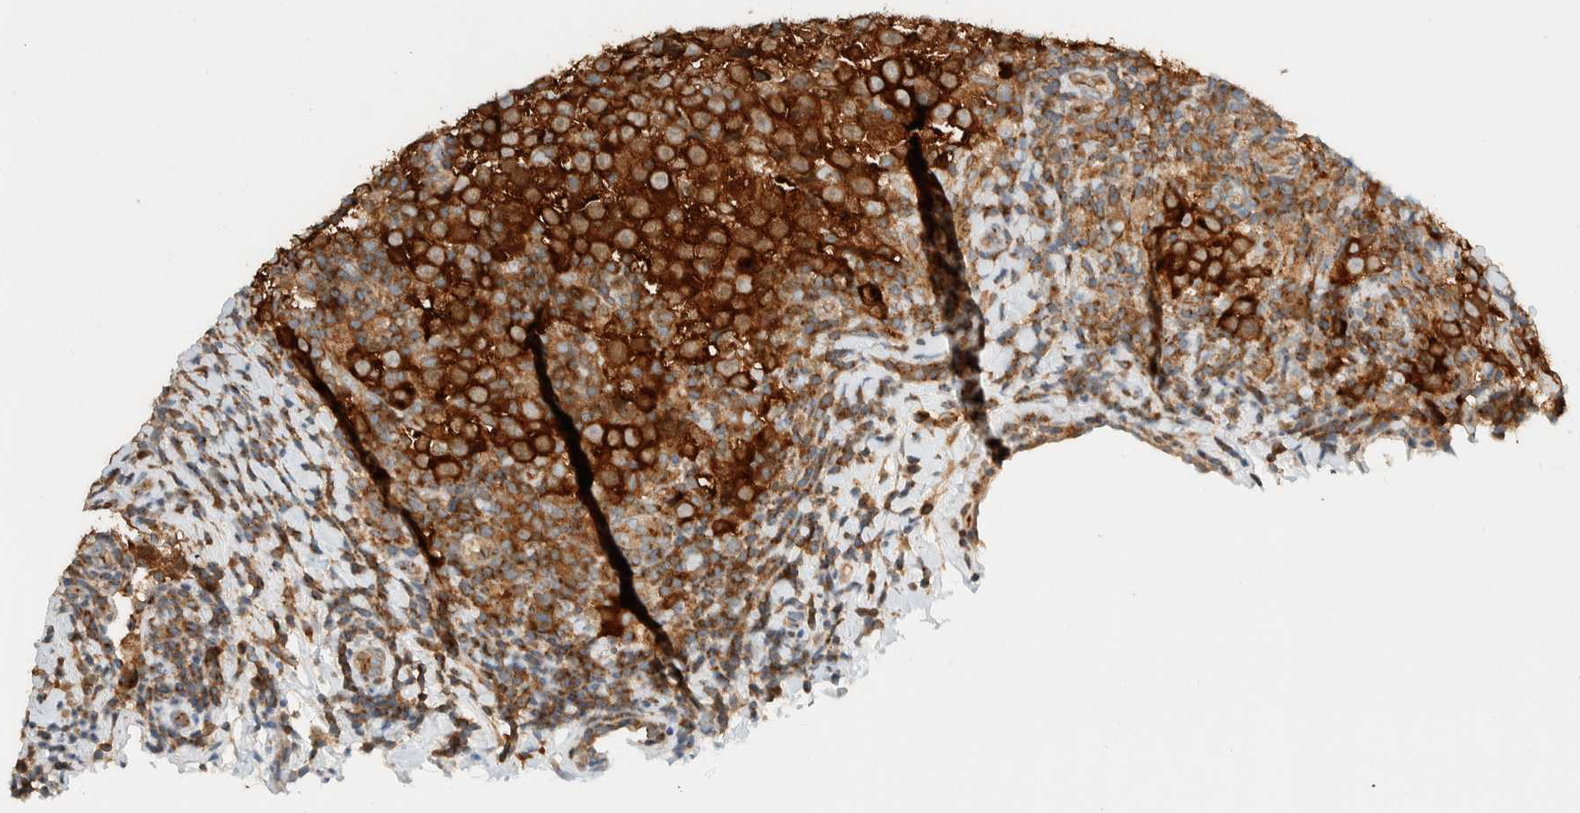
{"staining": {"intensity": "strong", "quantity": ">75%", "location": "cytoplasmic/membranous"}, "tissue": "testis cancer", "cell_type": "Tumor cells", "image_type": "cancer", "snomed": [{"axis": "morphology", "description": "Normal tissue, NOS"}, {"axis": "morphology", "description": "Seminoma, NOS"}, {"axis": "topography", "description": "Testis"}], "caption": "Protein expression analysis of human seminoma (testis) reveals strong cytoplasmic/membranous expression in about >75% of tumor cells.", "gene": "ARFGEF1", "patient": {"sex": "male", "age": 43}}